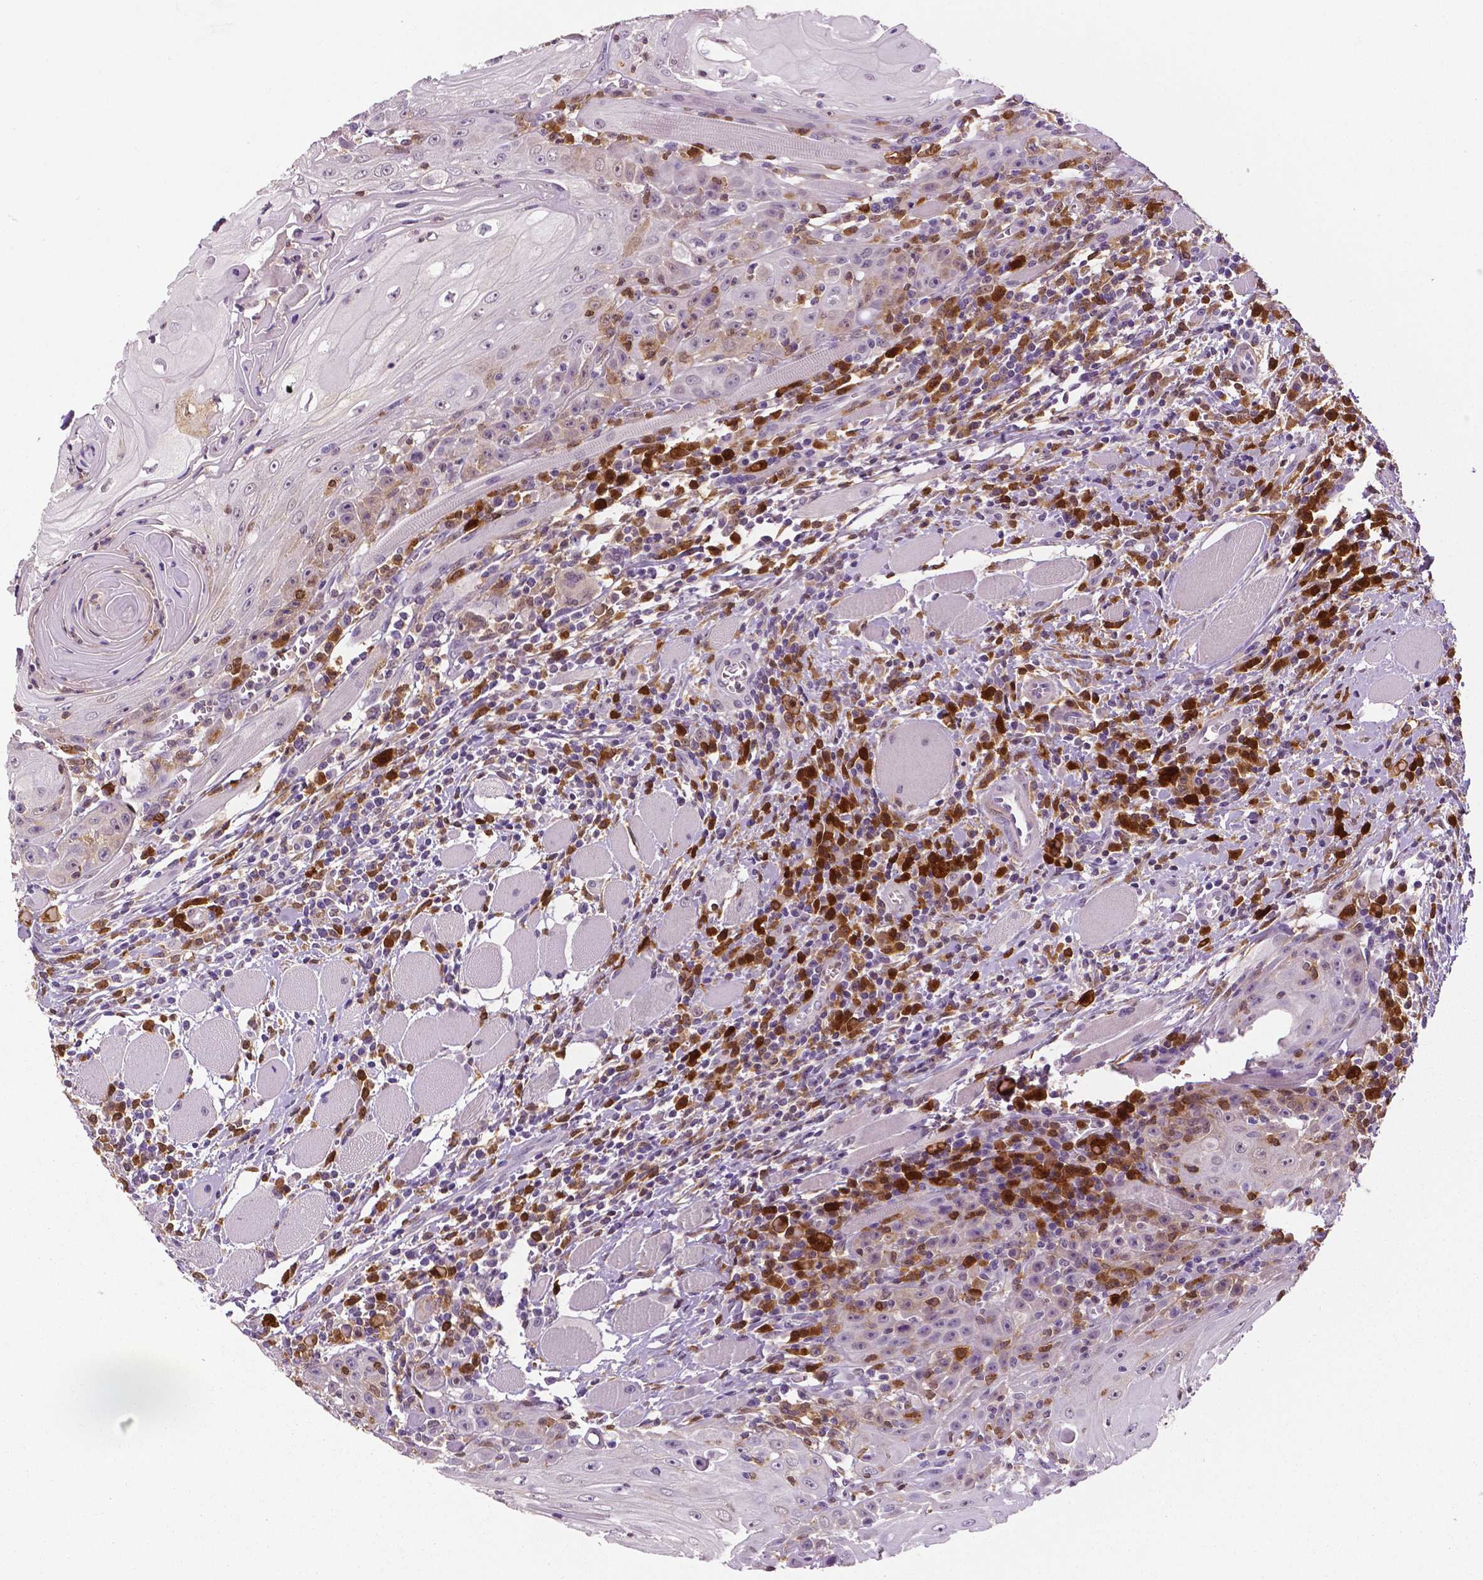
{"staining": {"intensity": "weak", "quantity": "<25%", "location": "cytoplasmic/membranous"}, "tissue": "head and neck cancer", "cell_type": "Tumor cells", "image_type": "cancer", "snomed": [{"axis": "morphology", "description": "Squamous cell carcinoma, NOS"}, {"axis": "topography", "description": "Head-Neck"}], "caption": "Head and neck cancer was stained to show a protein in brown. There is no significant staining in tumor cells.", "gene": "PHGDH", "patient": {"sex": "male", "age": 52}}